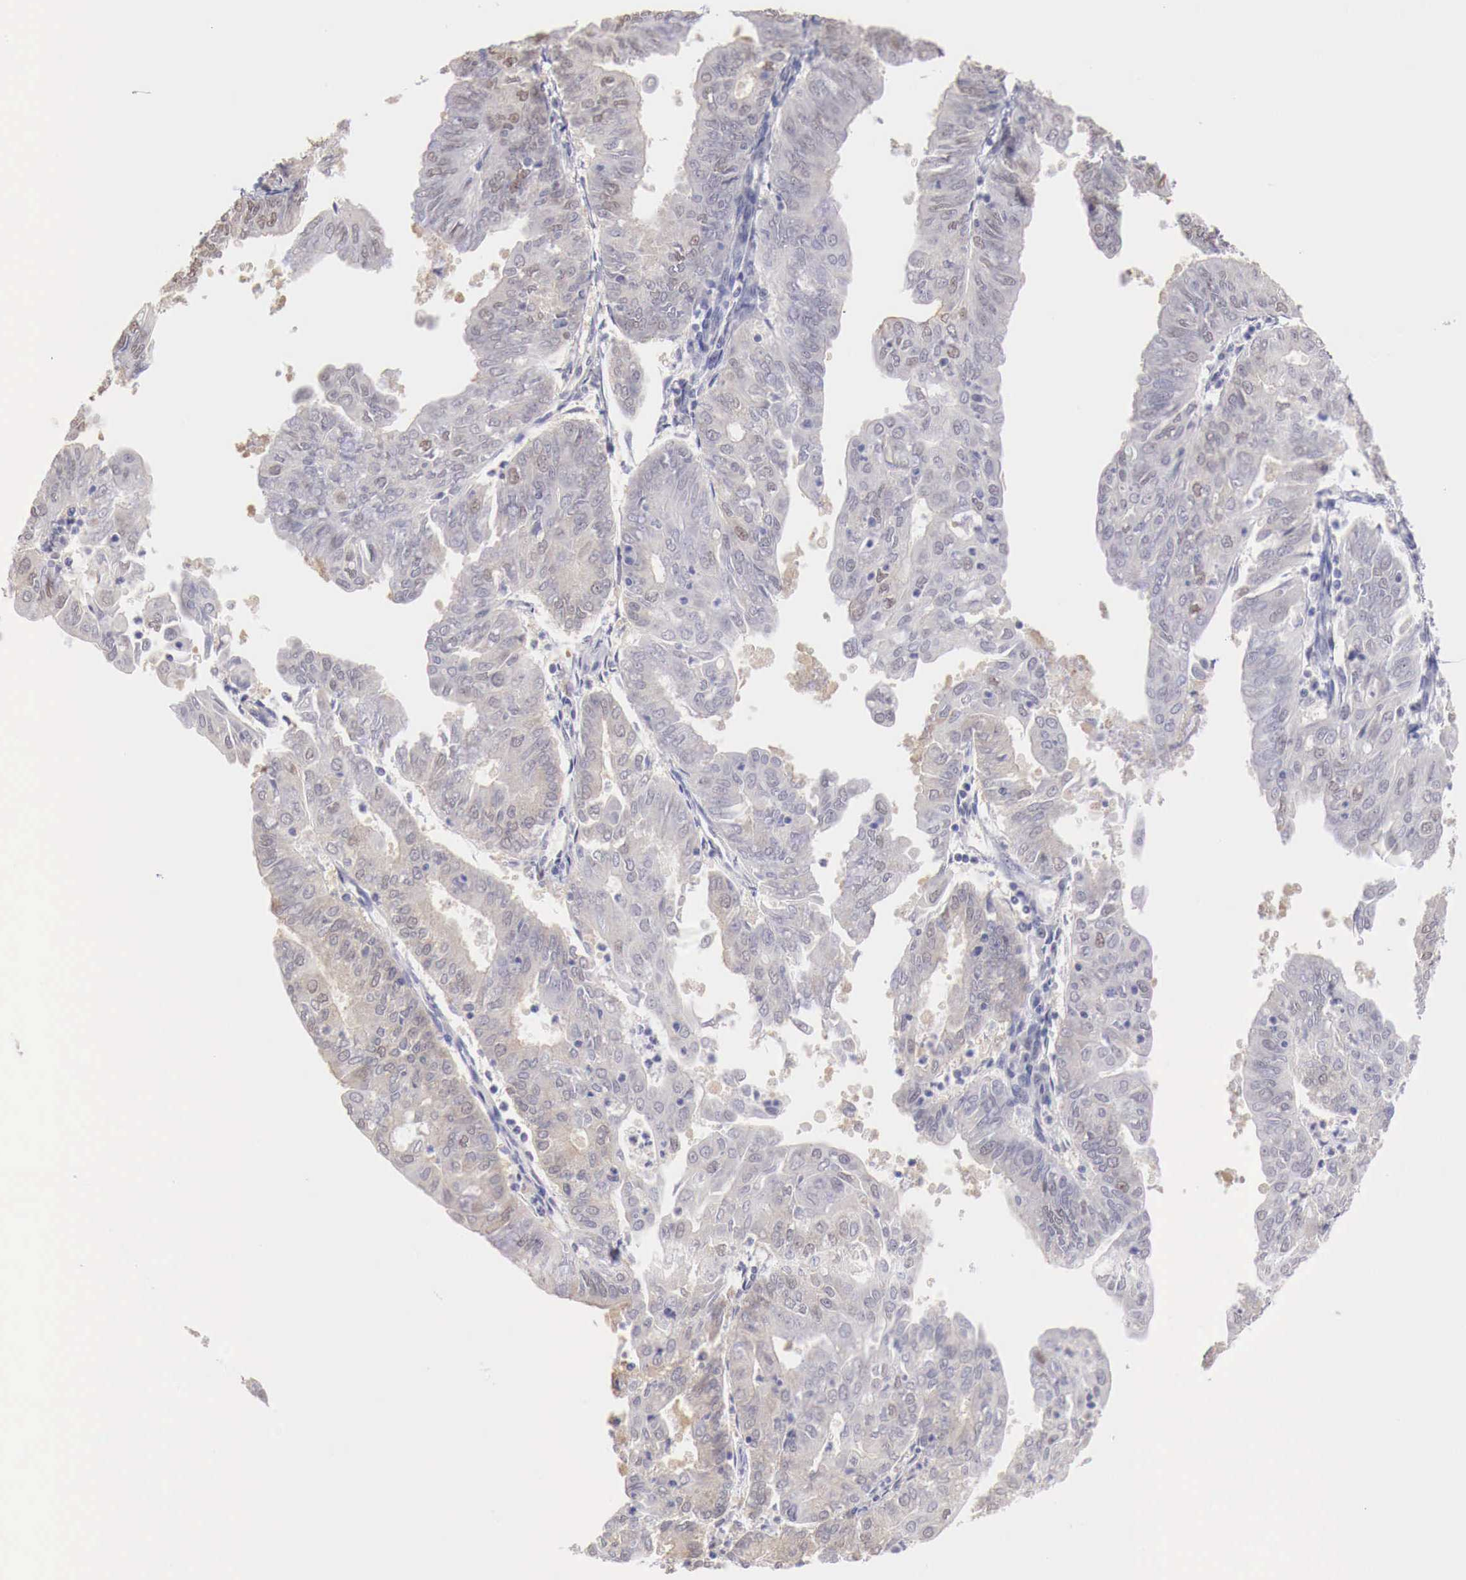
{"staining": {"intensity": "negative", "quantity": "none", "location": "none"}, "tissue": "endometrial cancer", "cell_type": "Tumor cells", "image_type": "cancer", "snomed": [{"axis": "morphology", "description": "Adenocarcinoma, NOS"}, {"axis": "topography", "description": "Endometrium"}], "caption": "This is an IHC image of human endometrial adenocarcinoma. There is no staining in tumor cells.", "gene": "UBA1", "patient": {"sex": "female", "age": 79}}